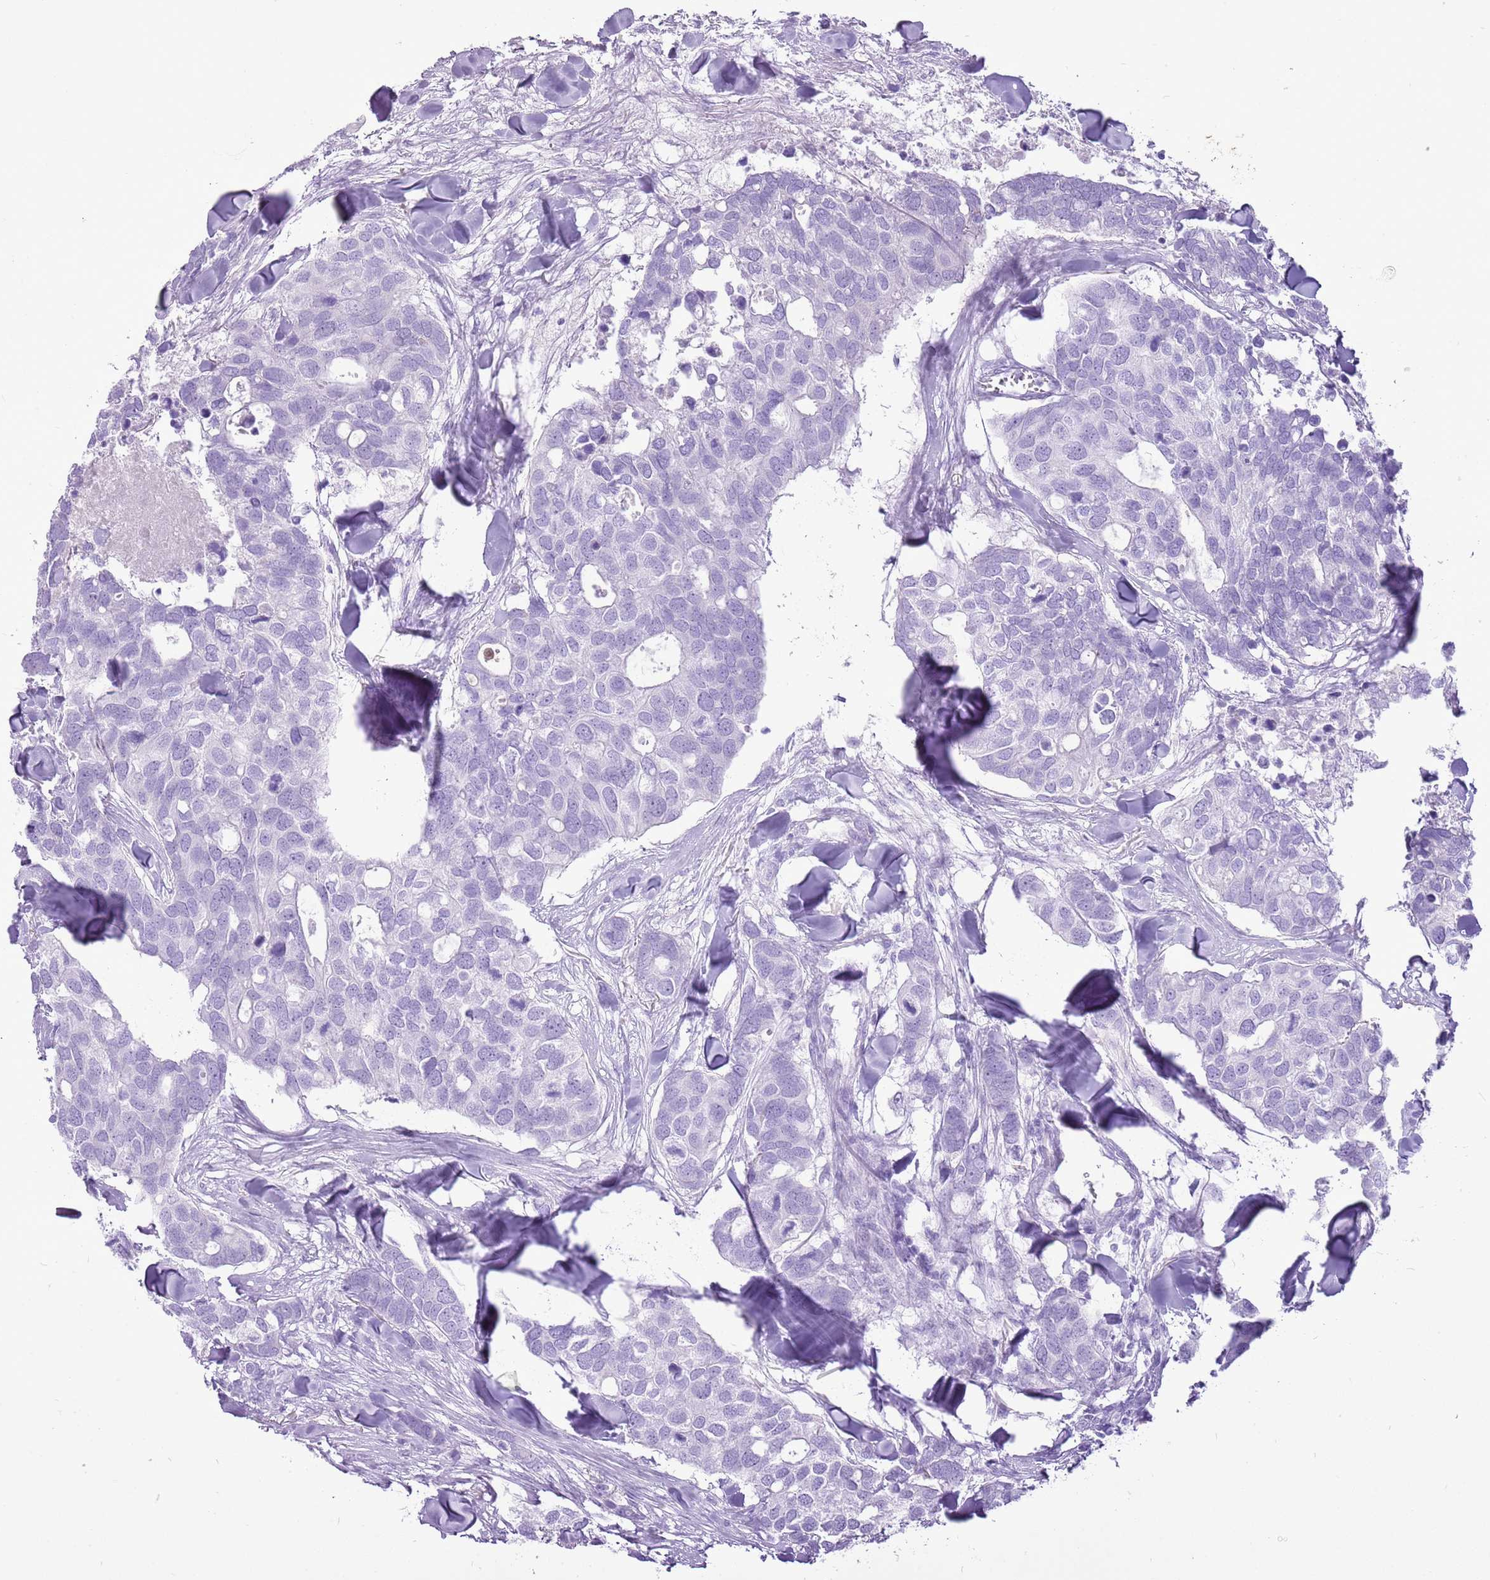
{"staining": {"intensity": "negative", "quantity": "none", "location": "none"}, "tissue": "breast cancer", "cell_type": "Tumor cells", "image_type": "cancer", "snomed": [{"axis": "morphology", "description": "Duct carcinoma"}, {"axis": "topography", "description": "Breast"}], "caption": "Breast intraductal carcinoma was stained to show a protein in brown. There is no significant expression in tumor cells. (DAB immunohistochemistry visualized using brightfield microscopy, high magnification).", "gene": "CNFN", "patient": {"sex": "female", "age": 83}}